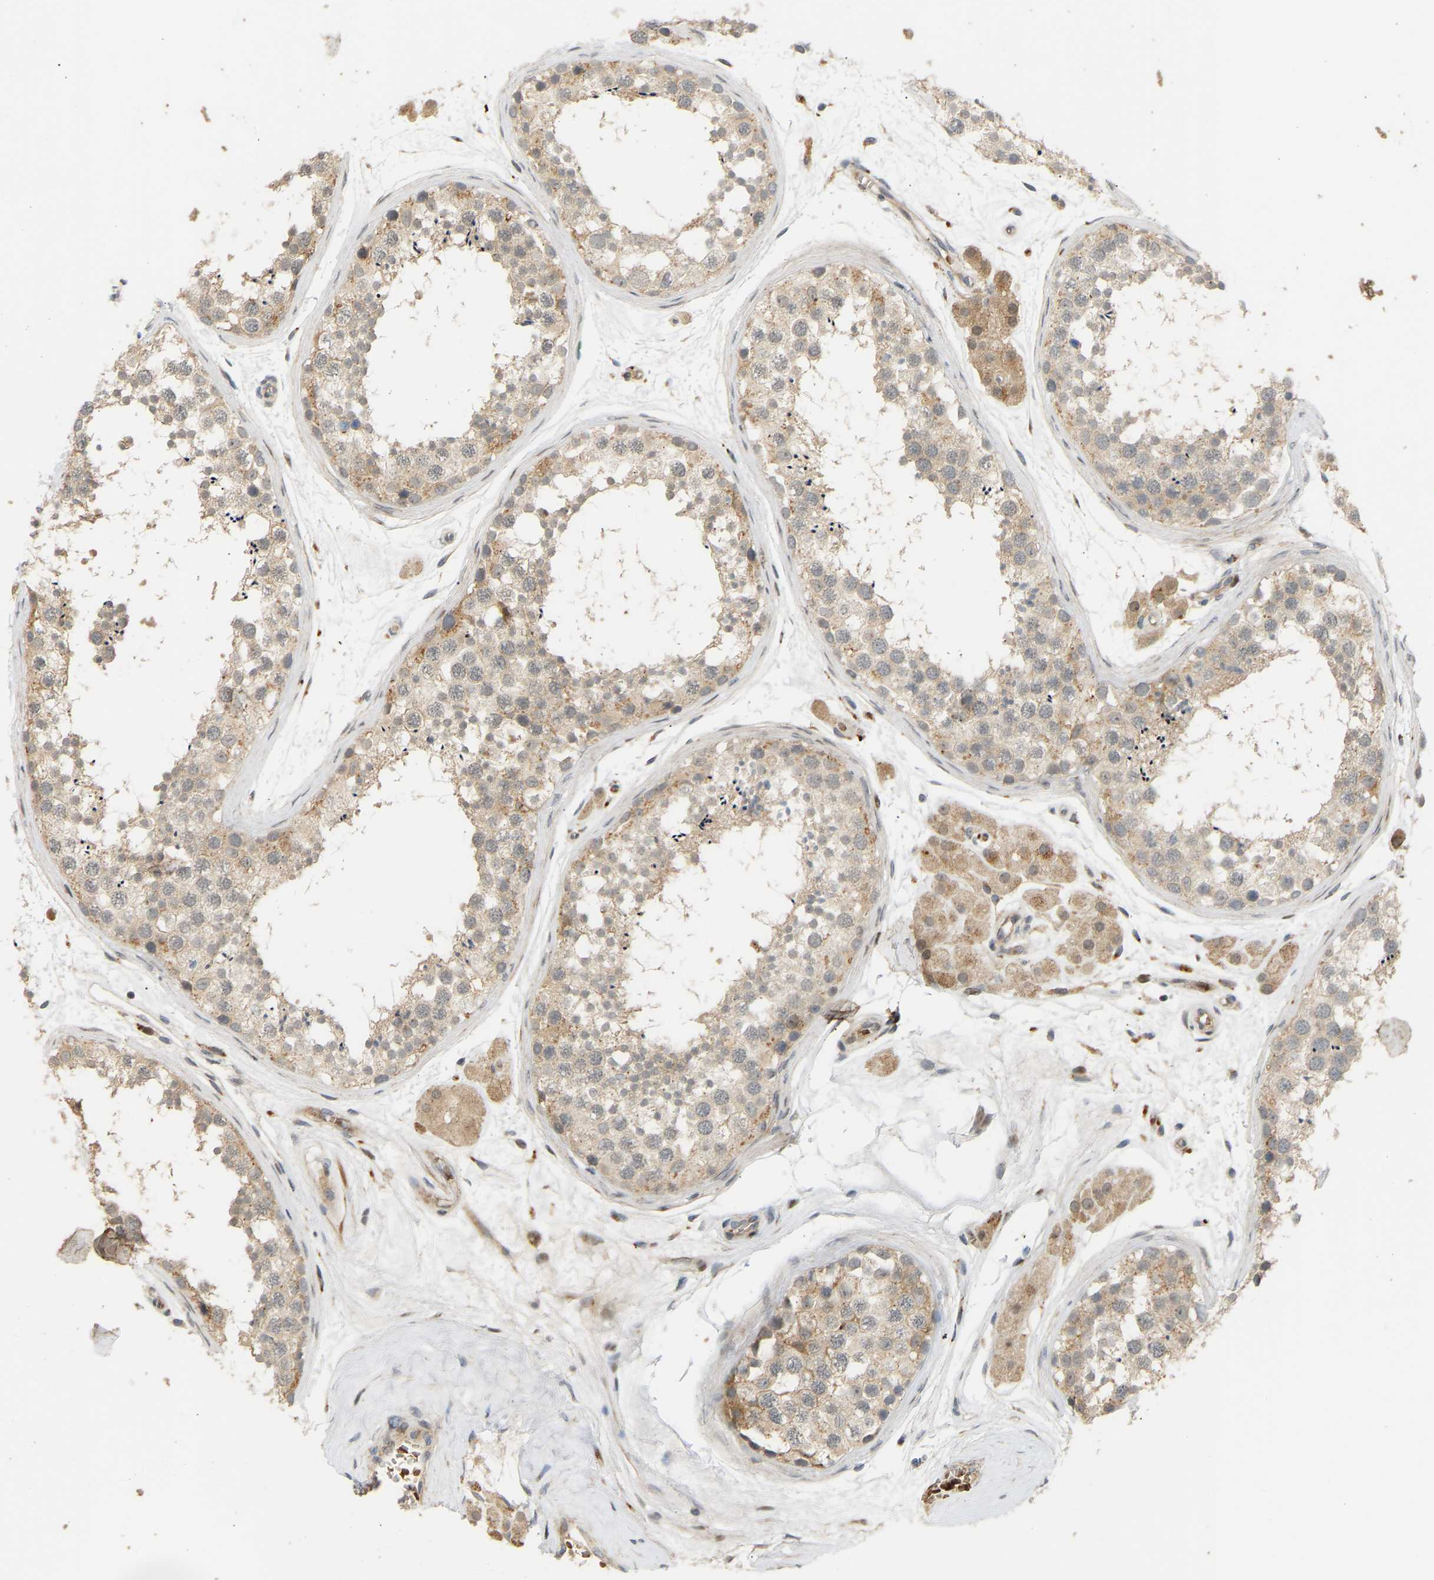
{"staining": {"intensity": "weak", "quantity": ">75%", "location": "cytoplasmic/membranous"}, "tissue": "testis", "cell_type": "Cells in seminiferous ducts", "image_type": "normal", "snomed": [{"axis": "morphology", "description": "Normal tissue, NOS"}, {"axis": "topography", "description": "Testis"}], "caption": "The histopathology image exhibits staining of unremarkable testis, revealing weak cytoplasmic/membranous protein expression (brown color) within cells in seminiferous ducts.", "gene": "POGLUT2", "patient": {"sex": "male", "age": 56}}